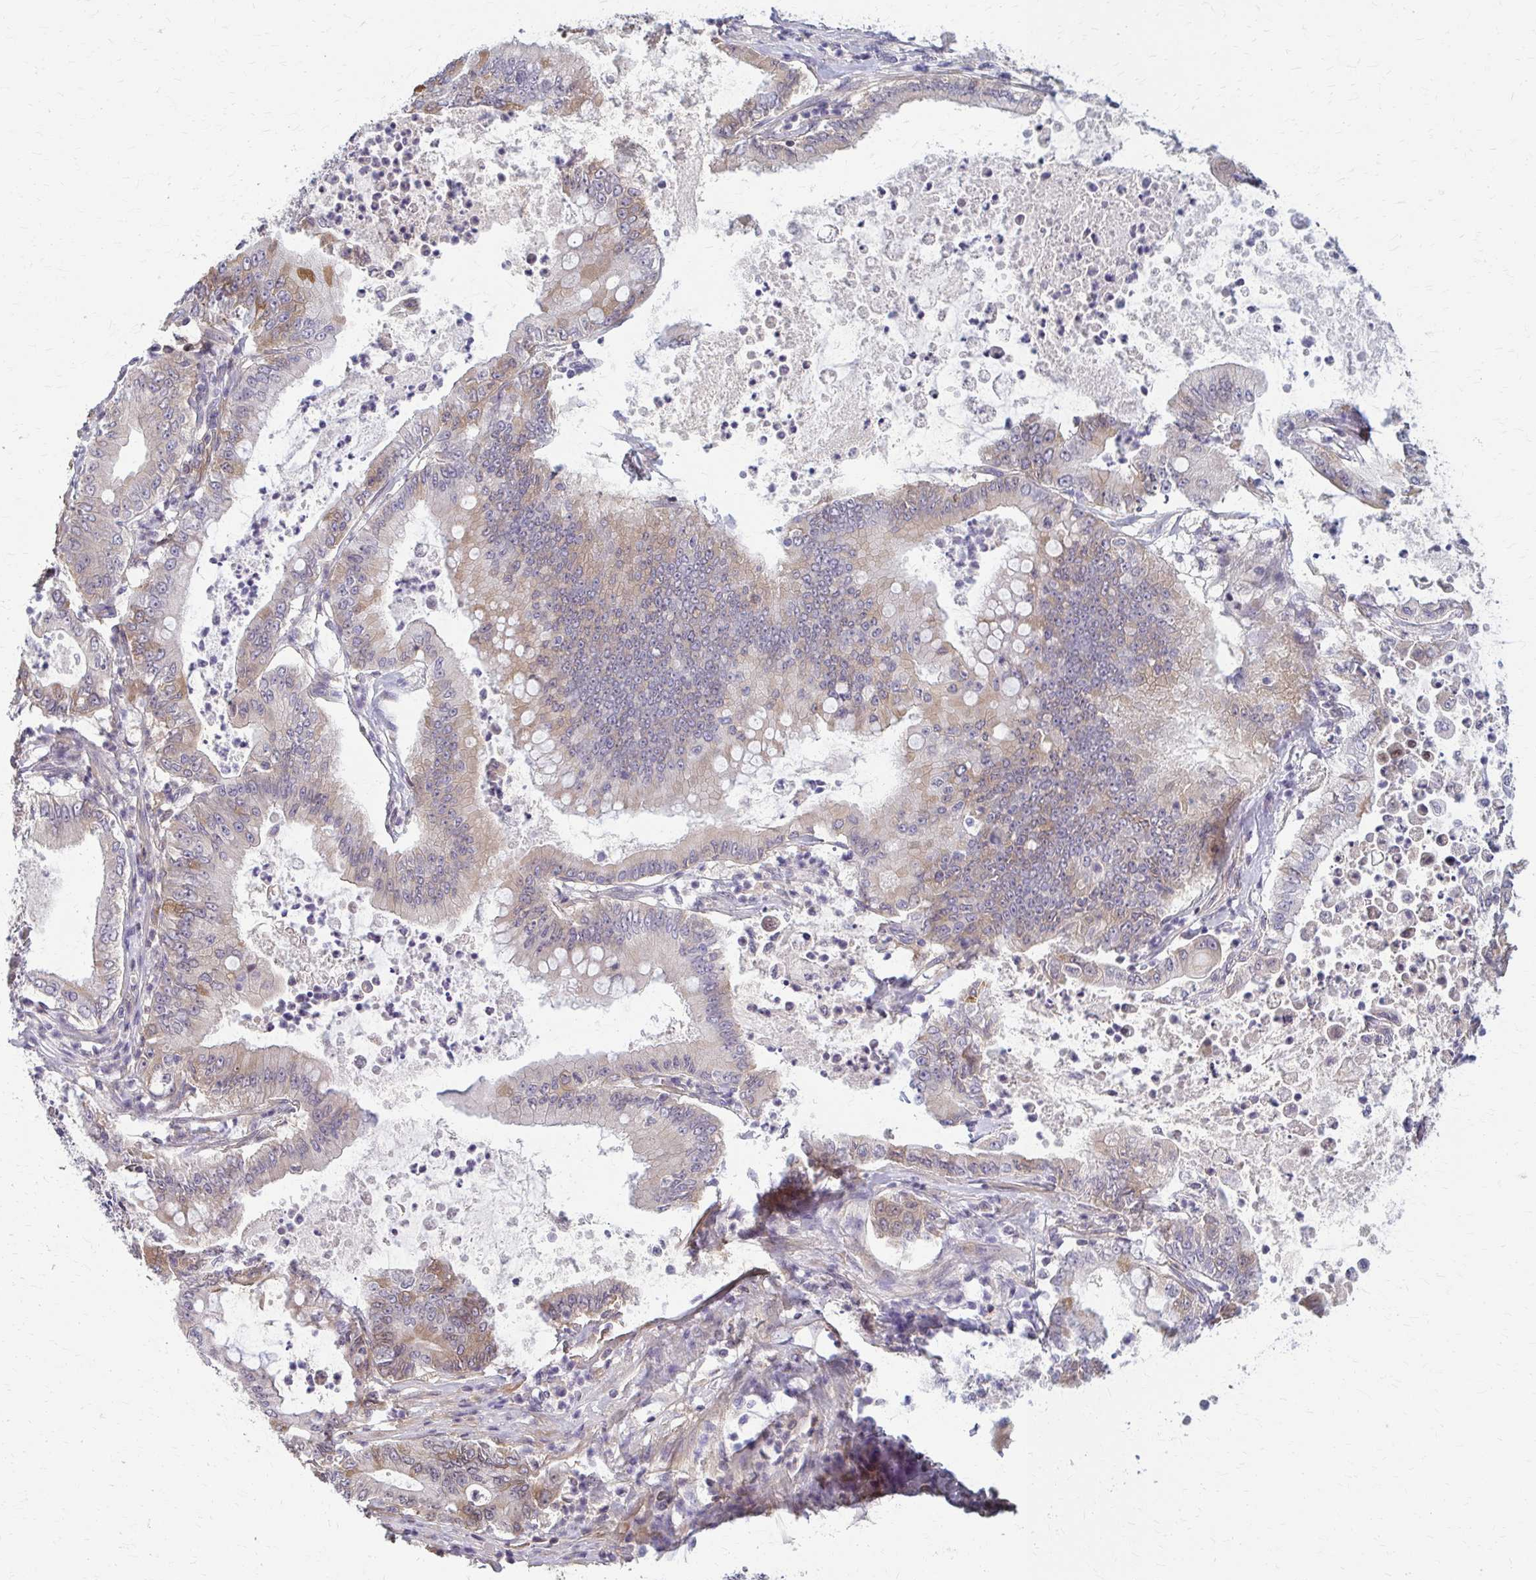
{"staining": {"intensity": "weak", "quantity": "25%-75%", "location": "cytoplasmic/membranous"}, "tissue": "pancreatic cancer", "cell_type": "Tumor cells", "image_type": "cancer", "snomed": [{"axis": "morphology", "description": "Adenocarcinoma, NOS"}, {"axis": "topography", "description": "Pancreas"}], "caption": "Pancreatic cancer stained with DAB (3,3'-diaminobenzidine) IHC reveals low levels of weak cytoplasmic/membranous staining in about 25%-75% of tumor cells.", "gene": "MCRIP2", "patient": {"sex": "male", "age": 71}}